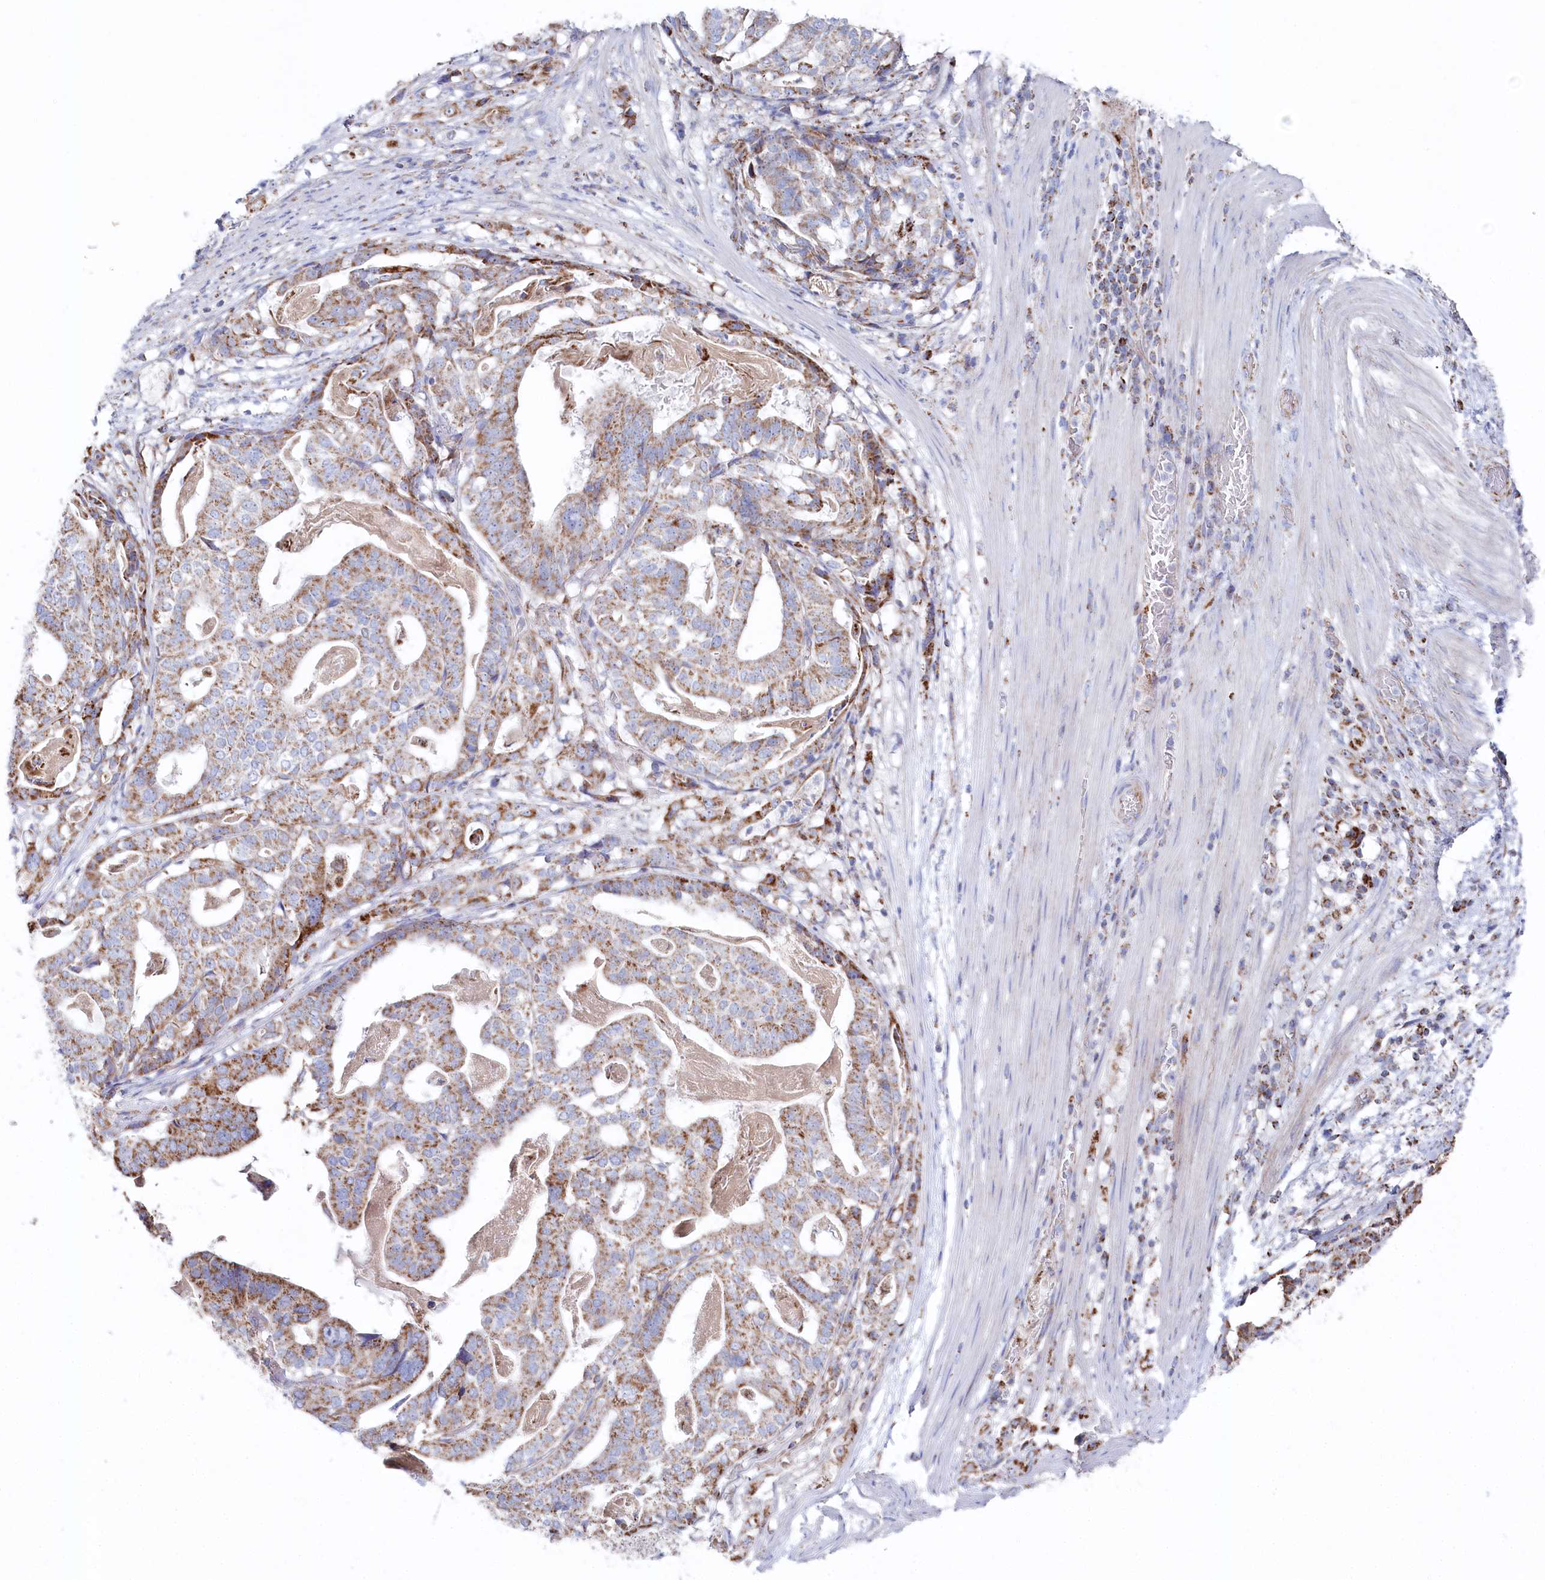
{"staining": {"intensity": "moderate", "quantity": ">75%", "location": "cytoplasmic/membranous"}, "tissue": "stomach cancer", "cell_type": "Tumor cells", "image_type": "cancer", "snomed": [{"axis": "morphology", "description": "Adenocarcinoma, NOS"}, {"axis": "topography", "description": "Stomach"}], "caption": "Immunohistochemical staining of human stomach cancer reveals moderate cytoplasmic/membranous protein staining in about >75% of tumor cells.", "gene": "GLS2", "patient": {"sex": "male", "age": 48}}